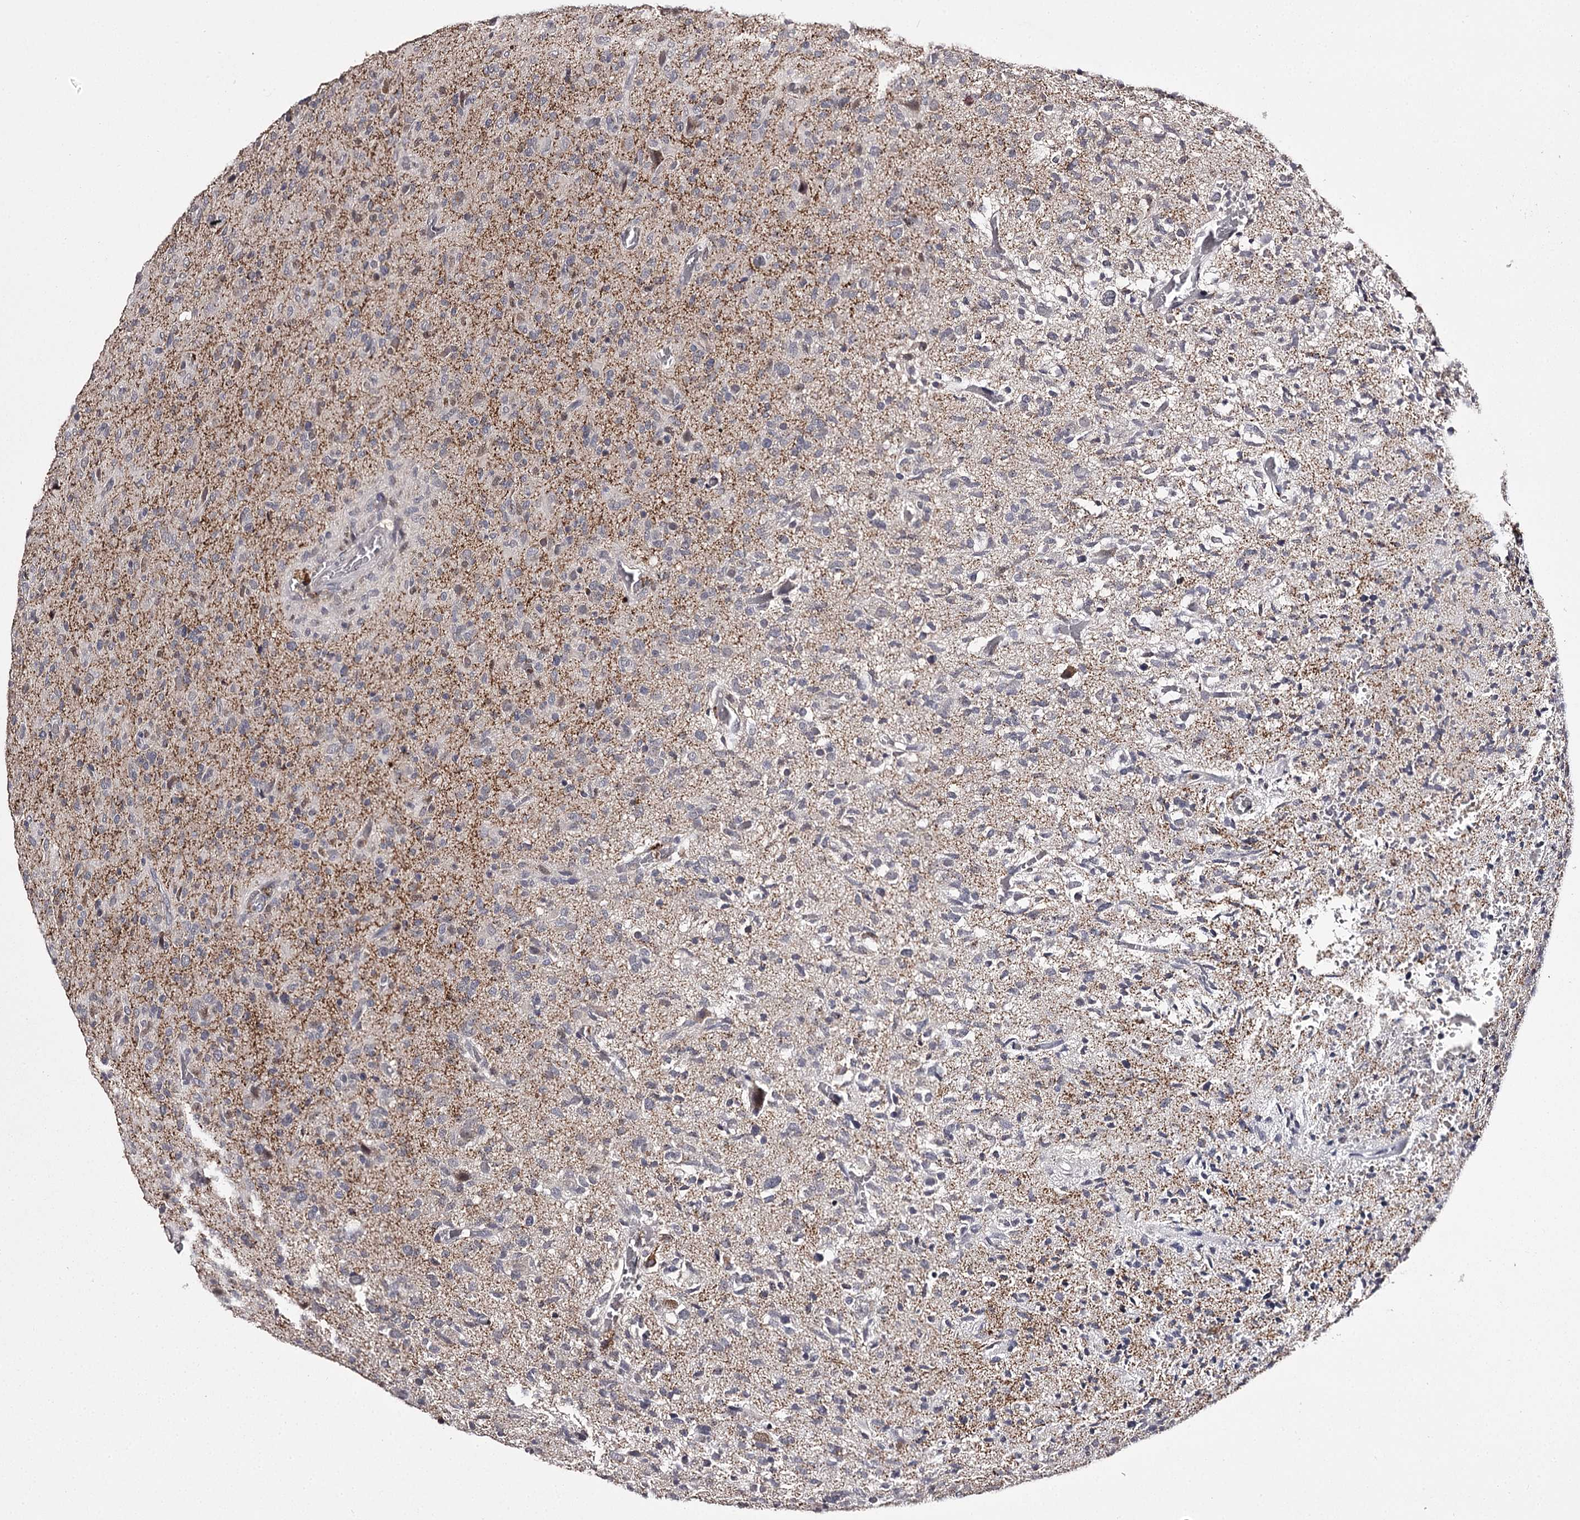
{"staining": {"intensity": "negative", "quantity": "none", "location": "none"}, "tissue": "glioma", "cell_type": "Tumor cells", "image_type": "cancer", "snomed": [{"axis": "morphology", "description": "Glioma, malignant, High grade"}, {"axis": "topography", "description": "Brain"}], "caption": "Photomicrograph shows no protein positivity in tumor cells of malignant high-grade glioma tissue.", "gene": "SLC32A1", "patient": {"sex": "female", "age": 57}}